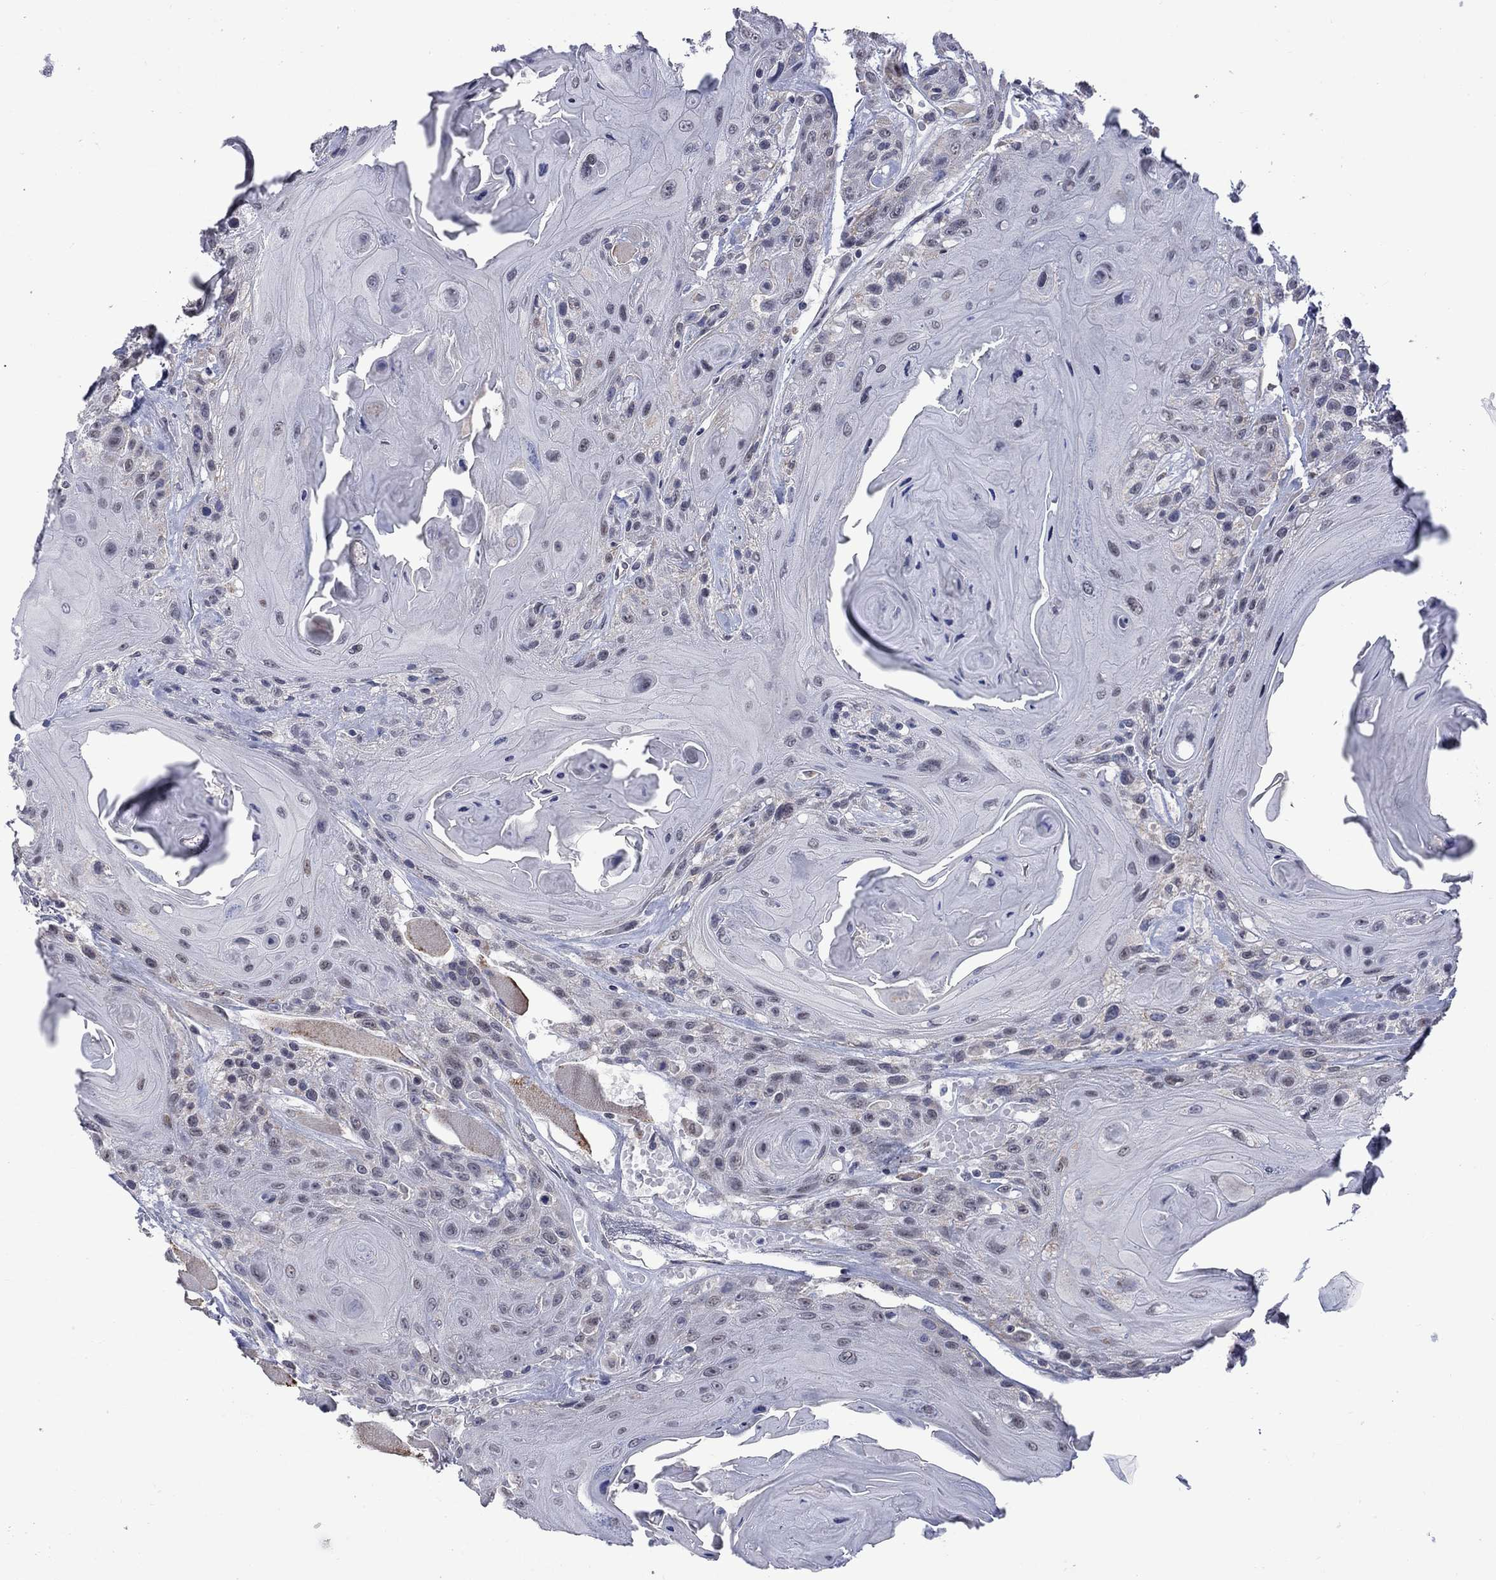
{"staining": {"intensity": "negative", "quantity": "none", "location": "none"}, "tissue": "head and neck cancer", "cell_type": "Tumor cells", "image_type": "cancer", "snomed": [{"axis": "morphology", "description": "Squamous cell carcinoma, NOS"}, {"axis": "topography", "description": "Head-Neck"}], "caption": "The photomicrograph shows no staining of tumor cells in head and neck cancer (squamous cell carcinoma).", "gene": "KCNJ16", "patient": {"sex": "female", "age": 59}}